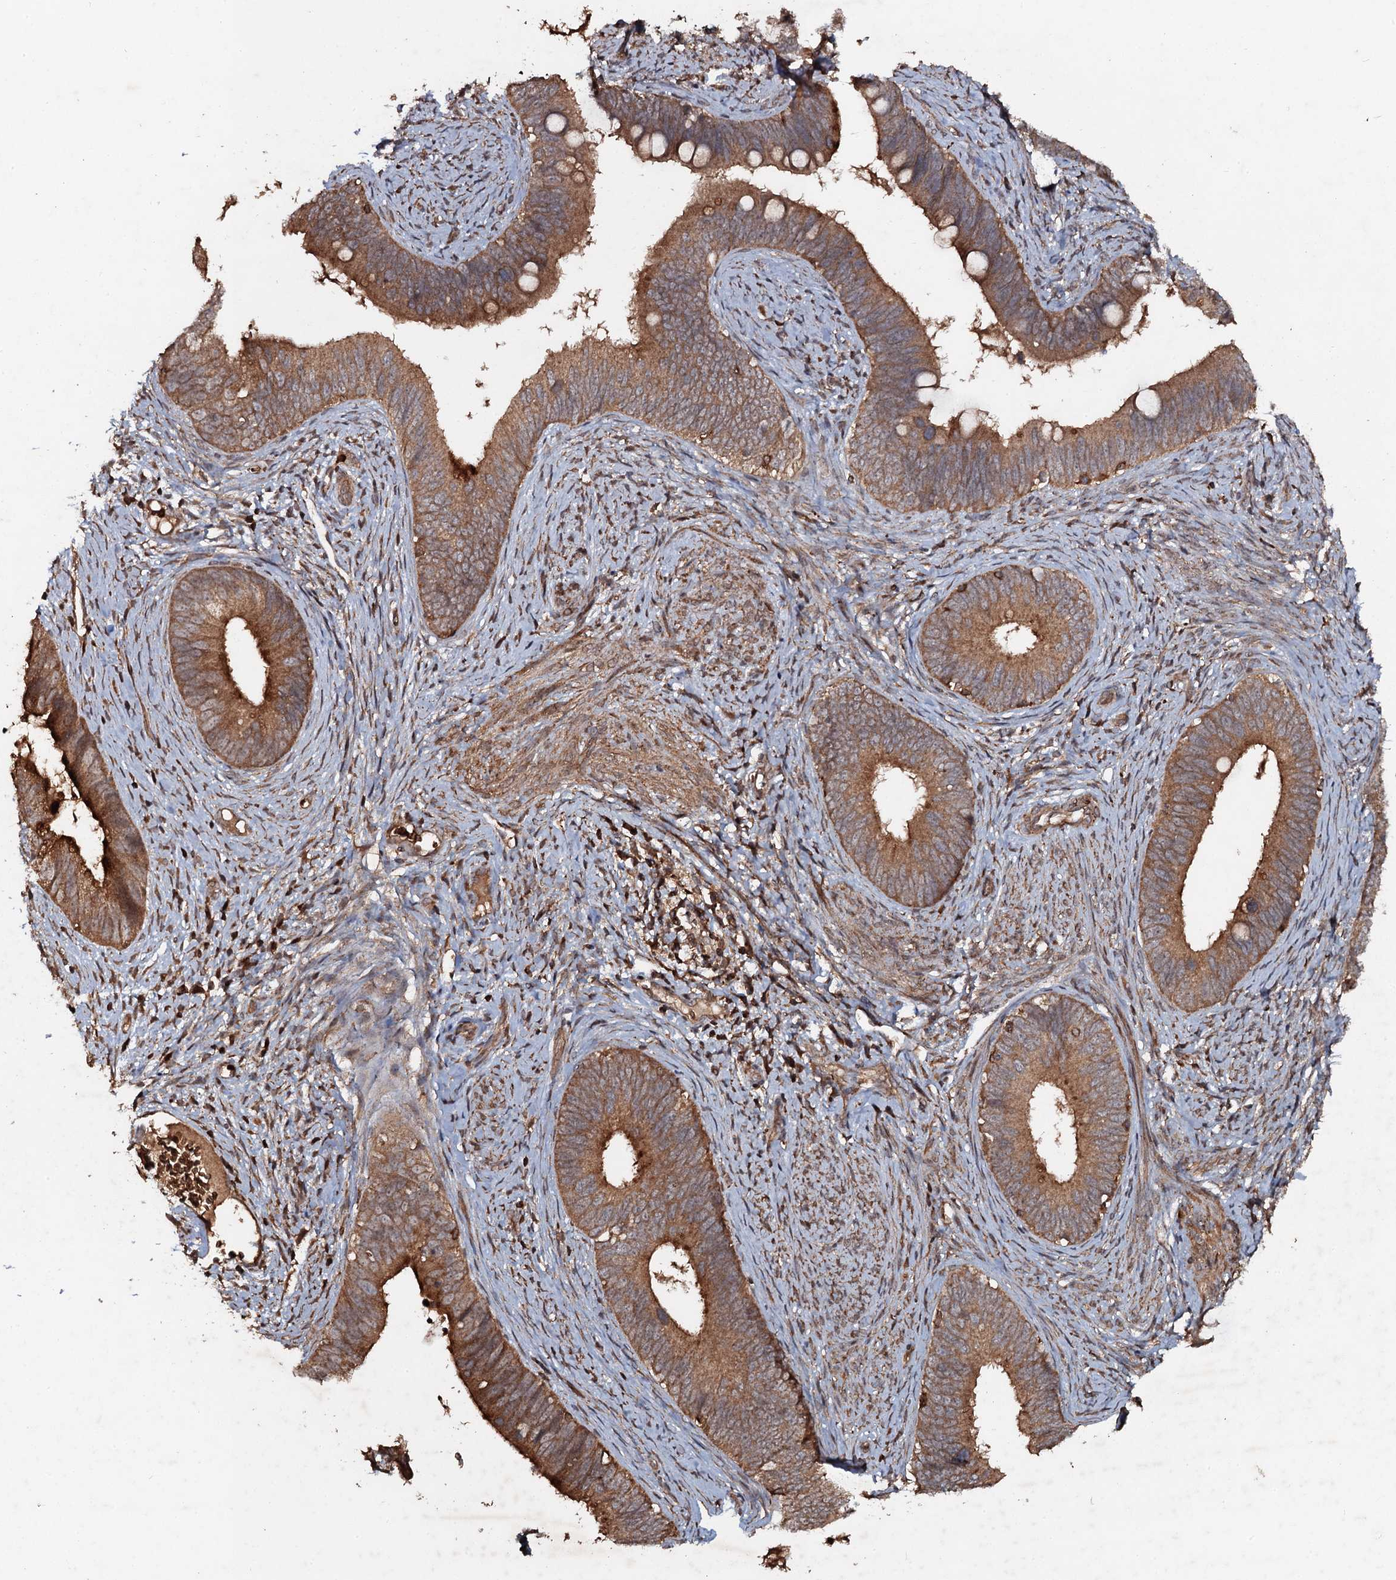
{"staining": {"intensity": "moderate", "quantity": ">75%", "location": "cytoplasmic/membranous"}, "tissue": "cervical cancer", "cell_type": "Tumor cells", "image_type": "cancer", "snomed": [{"axis": "morphology", "description": "Adenocarcinoma, NOS"}, {"axis": "topography", "description": "Cervix"}], "caption": "Brown immunohistochemical staining in human cervical adenocarcinoma displays moderate cytoplasmic/membranous positivity in approximately >75% of tumor cells.", "gene": "ADGRG3", "patient": {"sex": "female", "age": 42}}